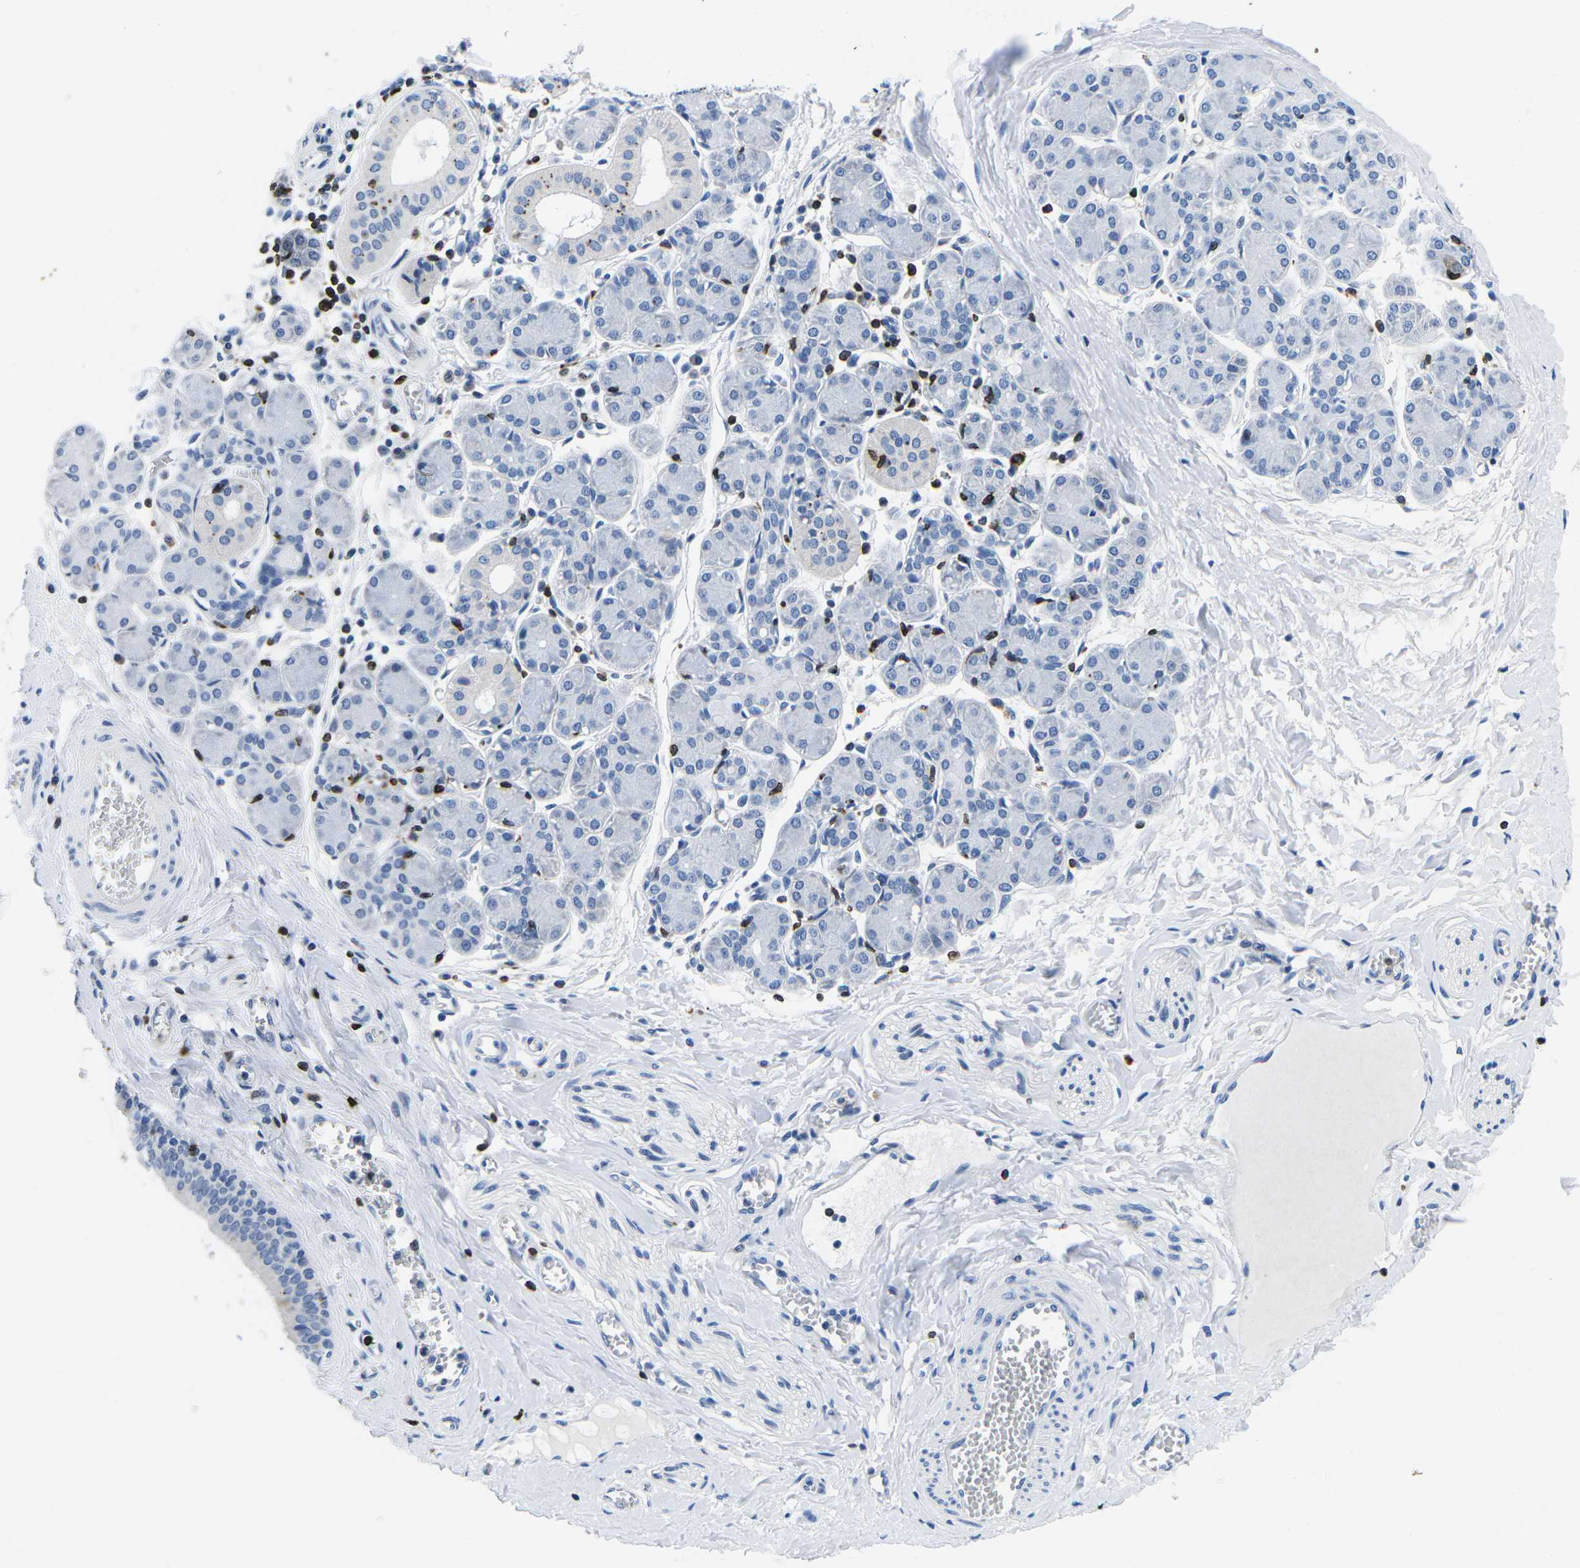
{"staining": {"intensity": "negative", "quantity": "none", "location": "none"}, "tissue": "salivary gland", "cell_type": "Glandular cells", "image_type": "normal", "snomed": [{"axis": "morphology", "description": "Normal tissue, NOS"}, {"axis": "morphology", "description": "Inflammation, NOS"}, {"axis": "topography", "description": "Lymph node"}, {"axis": "topography", "description": "Salivary gland"}], "caption": "Protein analysis of normal salivary gland demonstrates no significant staining in glandular cells. (DAB (3,3'-diaminobenzidine) immunohistochemistry (IHC) with hematoxylin counter stain).", "gene": "CTSW", "patient": {"sex": "male", "age": 3}}